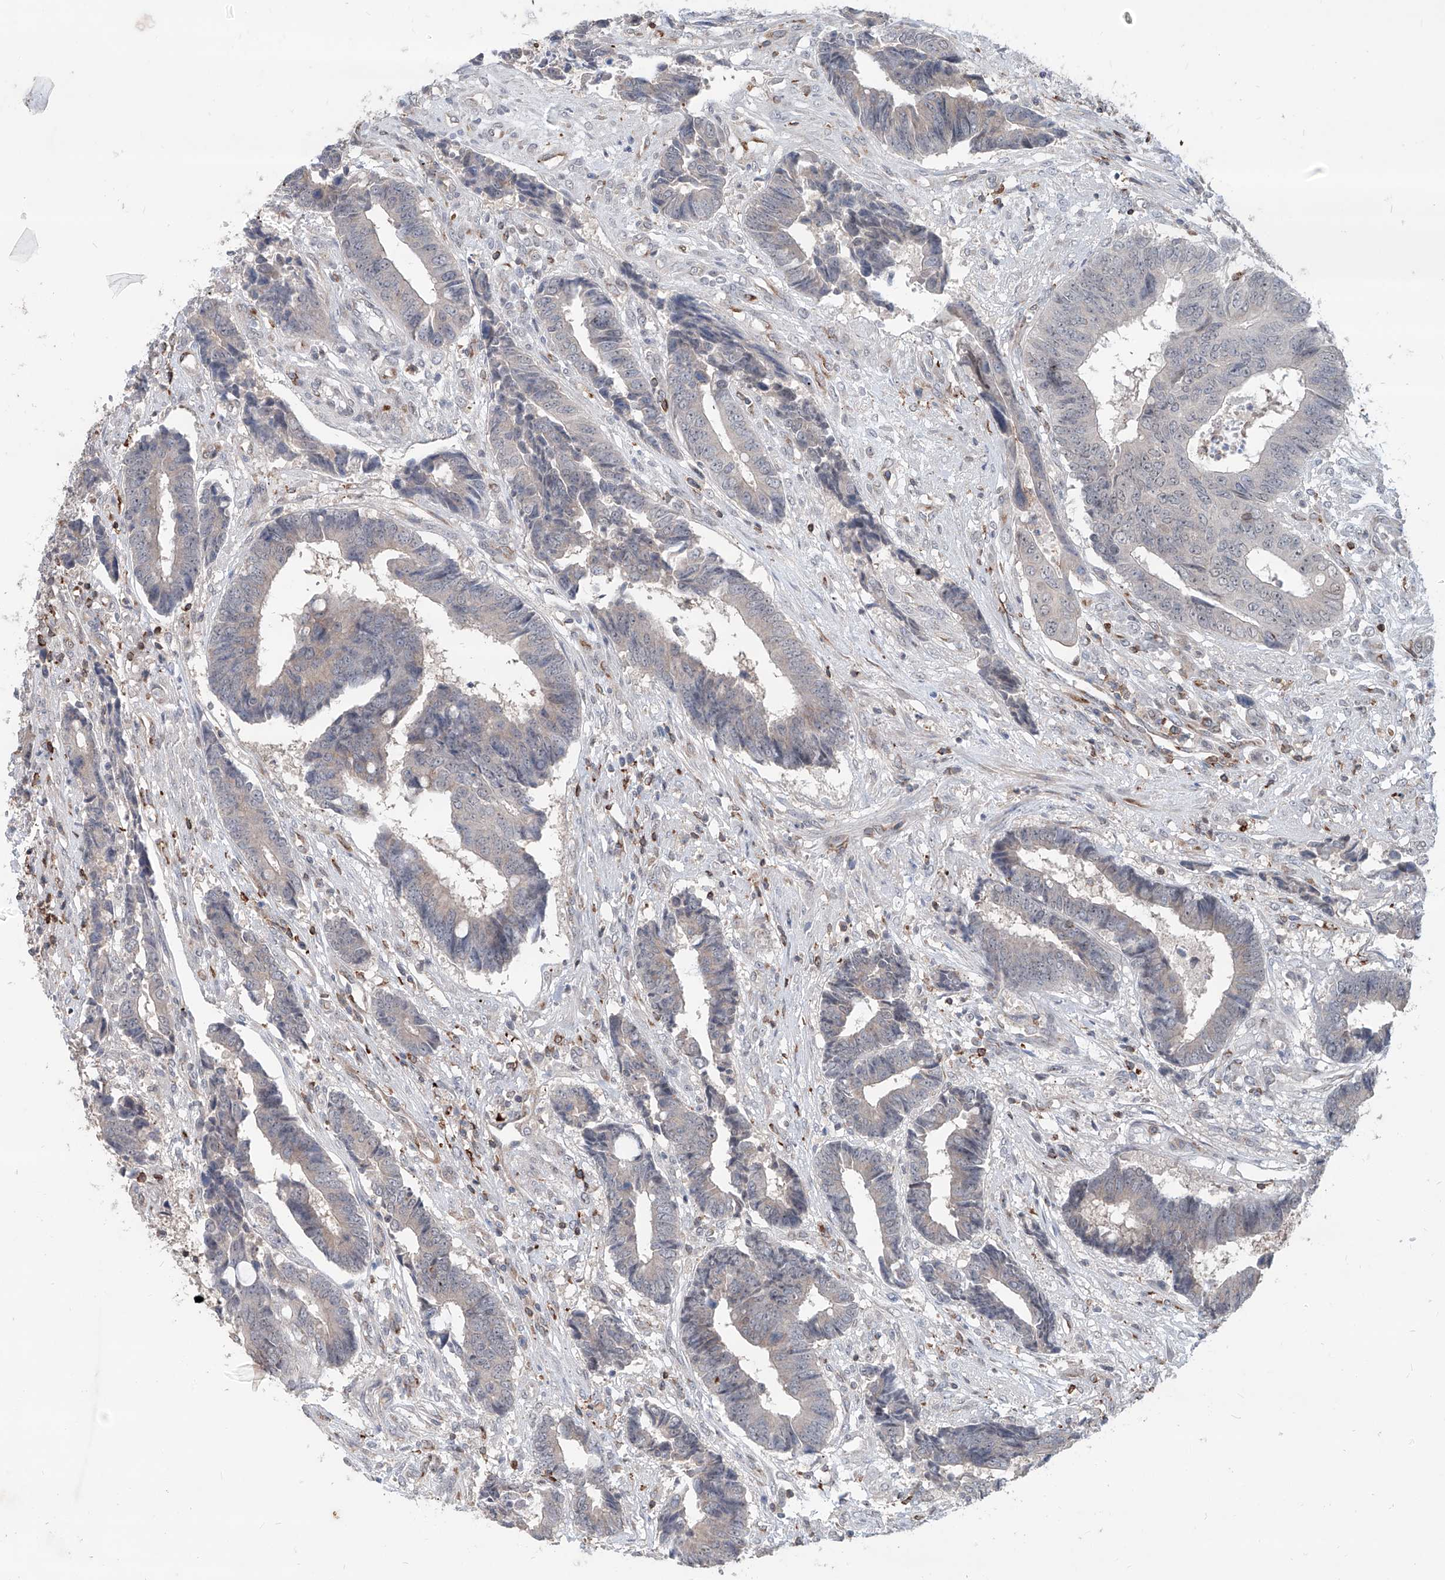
{"staining": {"intensity": "negative", "quantity": "none", "location": "none"}, "tissue": "colorectal cancer", "cell_type": "Tumor cells", "image_type": "cancer", "snomed": [{"axis": "morphology", "description": "Adenocarcinoma, NOS"}, {"axis": "topography", "description": "Rectum"}], "caption": "High power microscopy image of an immunohistochemistry (IHC) photomicrograph of colorectal adenocarcinoma, revealing no significant expression in tumor cells.", "gene": "ZBTB48", "patient": {"sex": "male", "age": 84}}